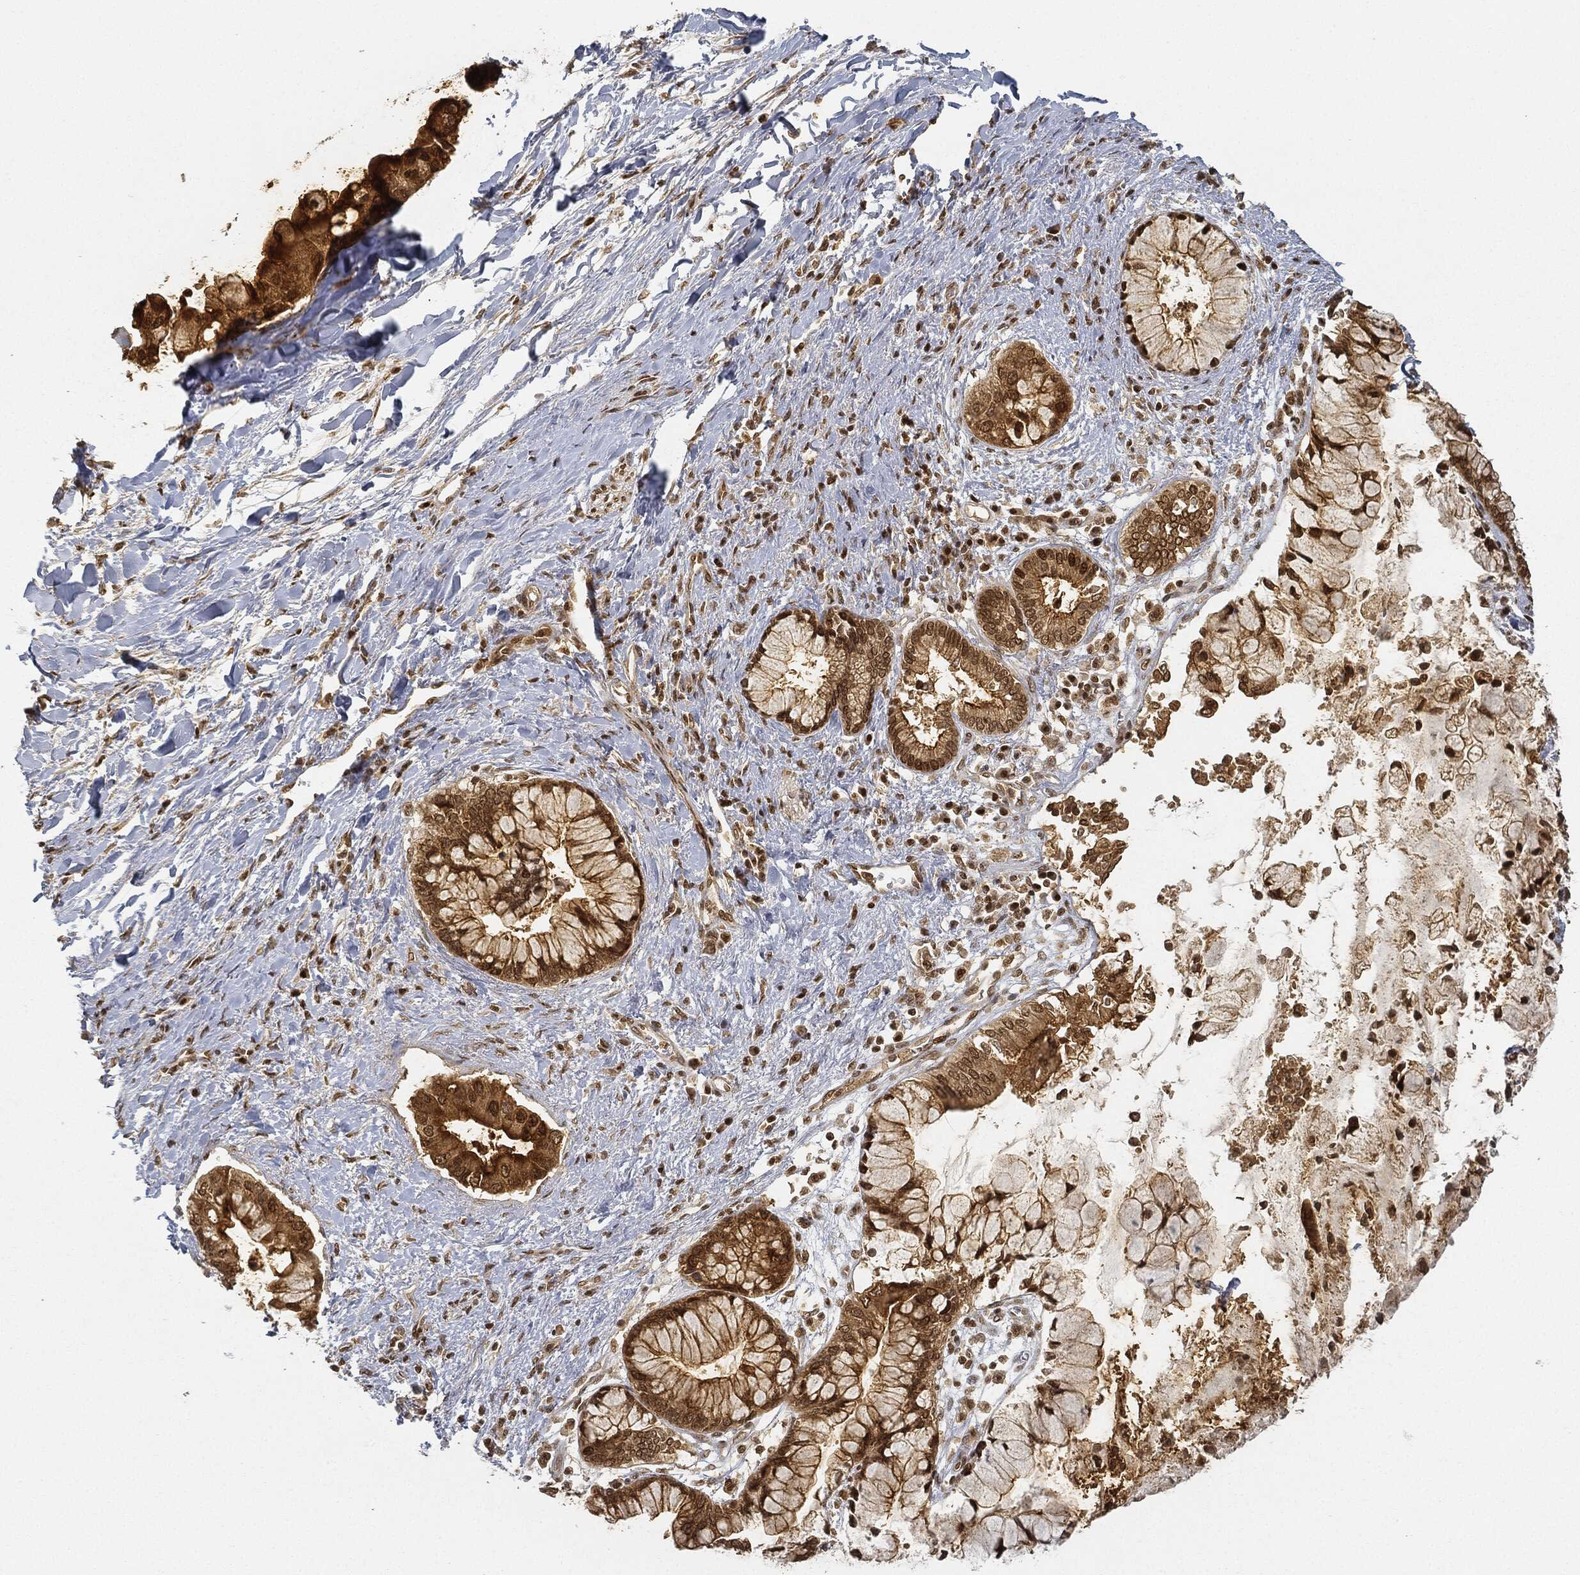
{"staining": {"intensity": "strong", "quantity": "25%-75%", "location": "cytoplasmic/membranous,nuclear"}, "tissue": "liver cancer", "cell_type": "Tumor cells", "image_type": "cancer", "snomed": [{"axis": "morphology", "description": "Normal tissue, NOS"}, {"axis": "morphology", "description": "Cholangiocarcinoma"}, {"axis": "topography", "description": "Liver"}, {"axis": "topography", "description": "Peripheral nerve tissue"}], "caption": "Immunohistochemical staining of liver cancer shows high levels of strong cytoplasmic/membranous and nuclear protein expression in about 25%-75% of tumor cells.", "gene": "CIB1", "patient": {"sex": "male", "age": 50}}